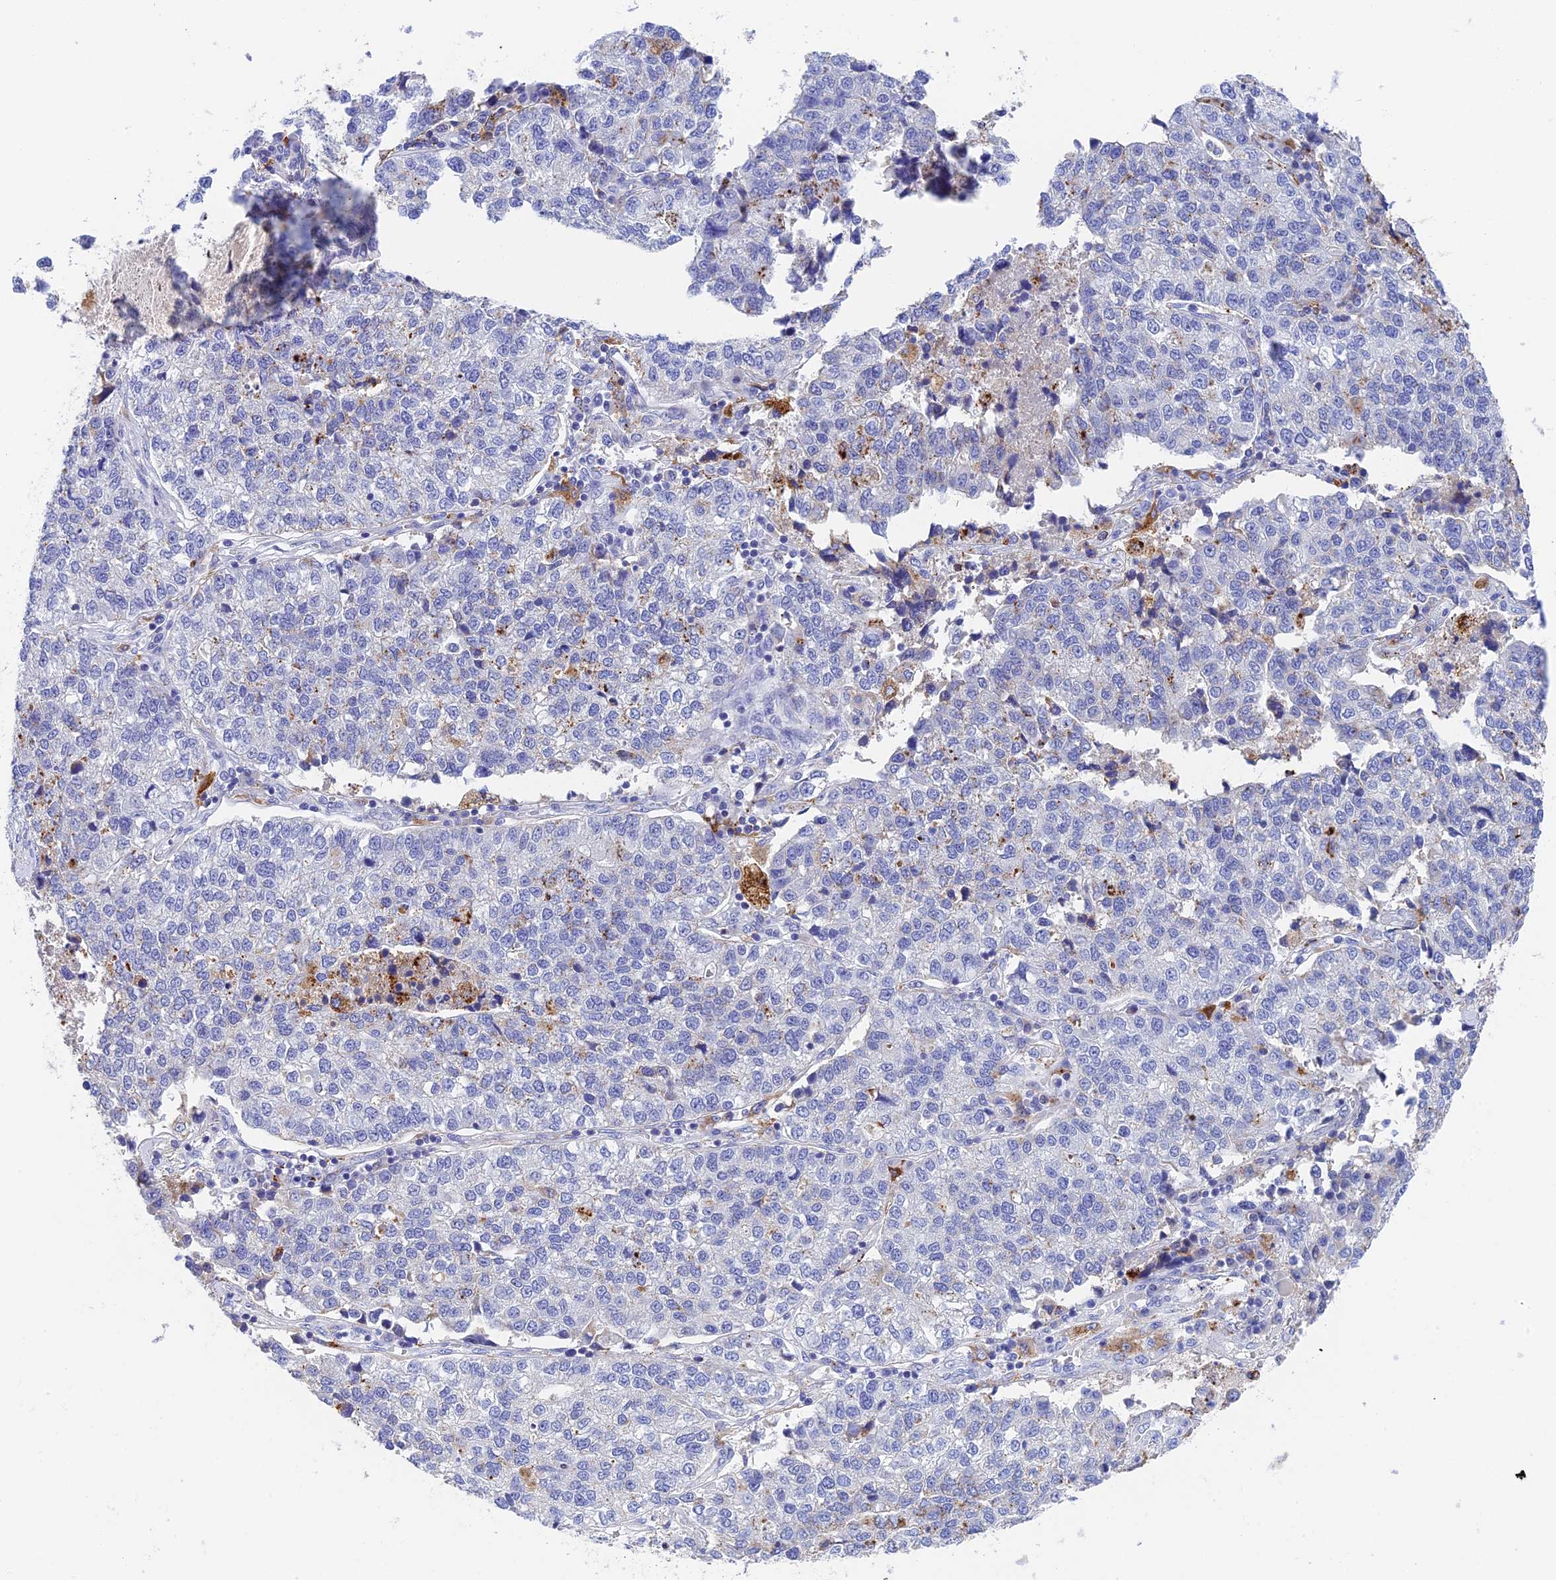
{"staining": {"intensity": "negative", "quantity": "none", "location": "none"}, "tissue": "lung cancer", "cell_type": "Tumor cells", "image_type": "cancer", "snomed": [{"axis": "morphology", "description": "Adenocarcinoma, NOS"}, {"axis": "topography", "description": "Lung"}], "caption": "Immunohistochemistry (IHC) micrograph of human lung cancer stained for a protein (brown), which displays no staining in tumor cells.", "gene": "ADAMTS13", "patient": {"sex": "male", "age": 49}}